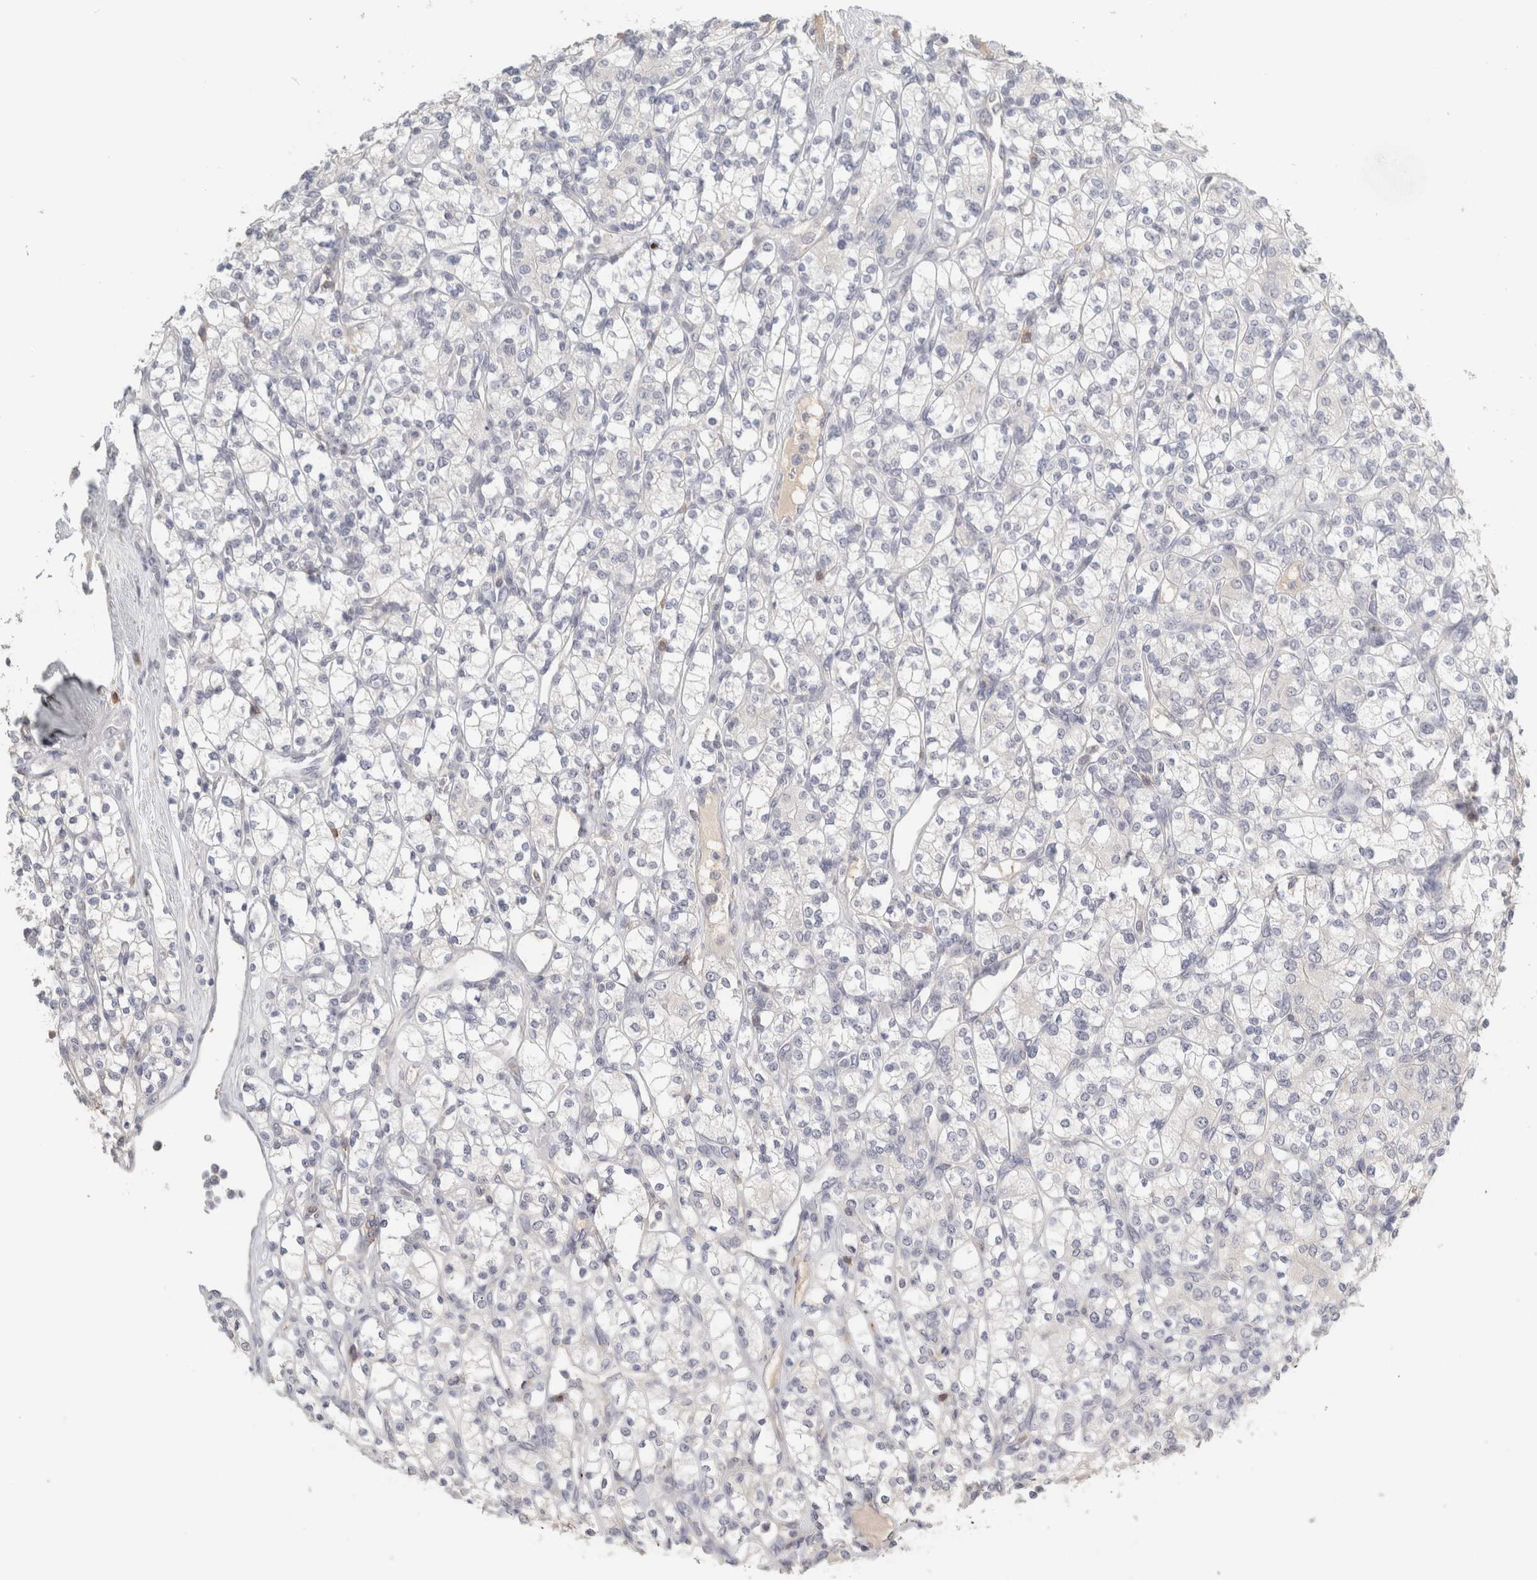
{"staining": {"intensity": "negative", "quantity": "none", "location": "none"}, "tissue": "renal cancer", "cell_type": "Tumor cells", "image_type": "cancer", "snomed": [{"axis": "morphology", "description": "Adenocarcinoma, NOS"}, {"axis": "topography", "description": "Kidney"}], "caption": "Renal cancer (adenocarcinoma) stained for a protein using immunohistochemistry exhibits no expression tumor cells.", "gene": "TRAT1", "patient": {"sex": "male", "age": 77}}